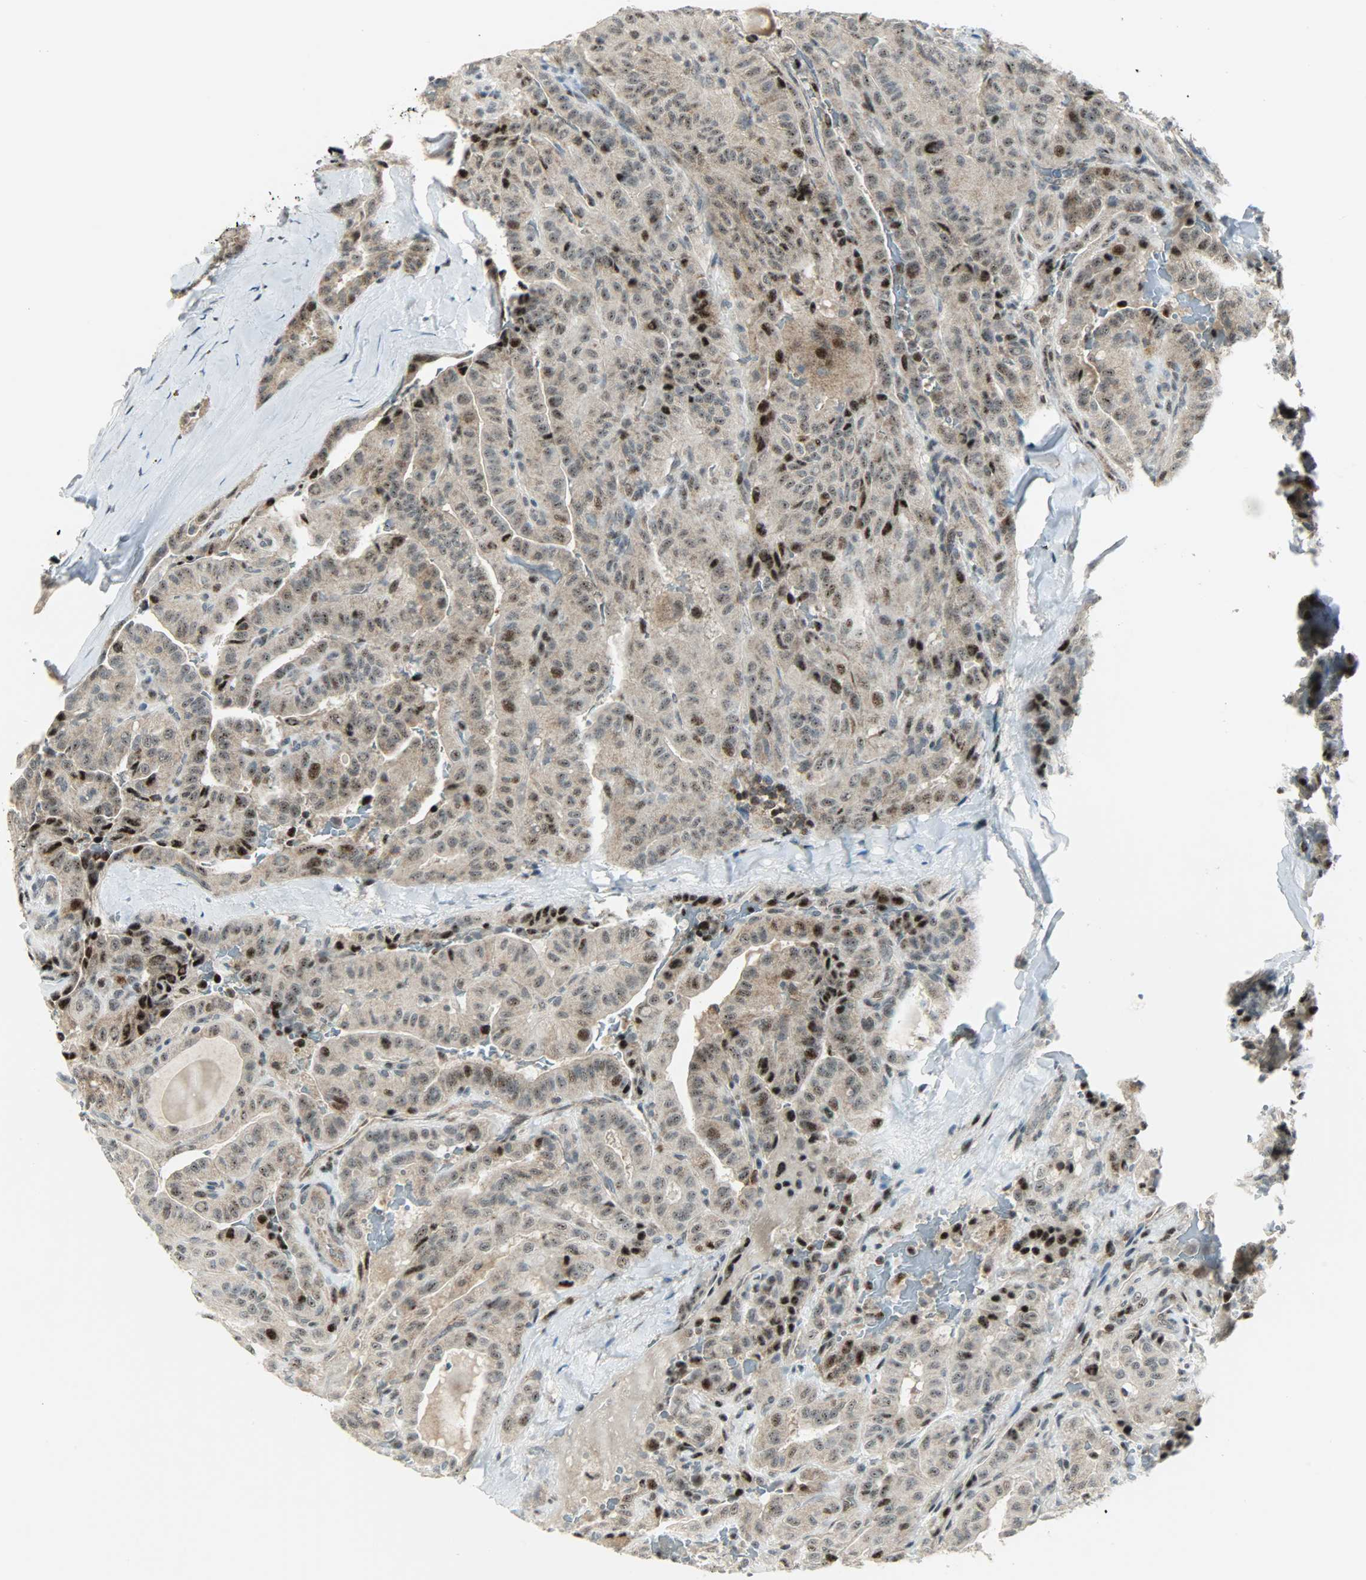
{"staining": {"intensity": "strong", "quantity": "25%-75%", "location": "cytoplasmic/membranous,nuclear"}, "tissue": "thyroid cancer", "cell_type": "Tumor cells", "image_type": "cancer", "snomed": [{"axis": "morphology", "description": "Papillary adenocarcinoma, NOS"}, {"axis": "topography", "description": "Thyroid gland"}], "caption": "Immunohistochemical staining of thyroid cancer displays high levels of strong cytoplasmic/membranous and nuclear positivity in approximately 25%-75% of tumor cells. (brown staining indicates protein expression, while blue staining denotes nuclei).", "gene": "IL15", "patient": {"sex": "male", "age": 77}}